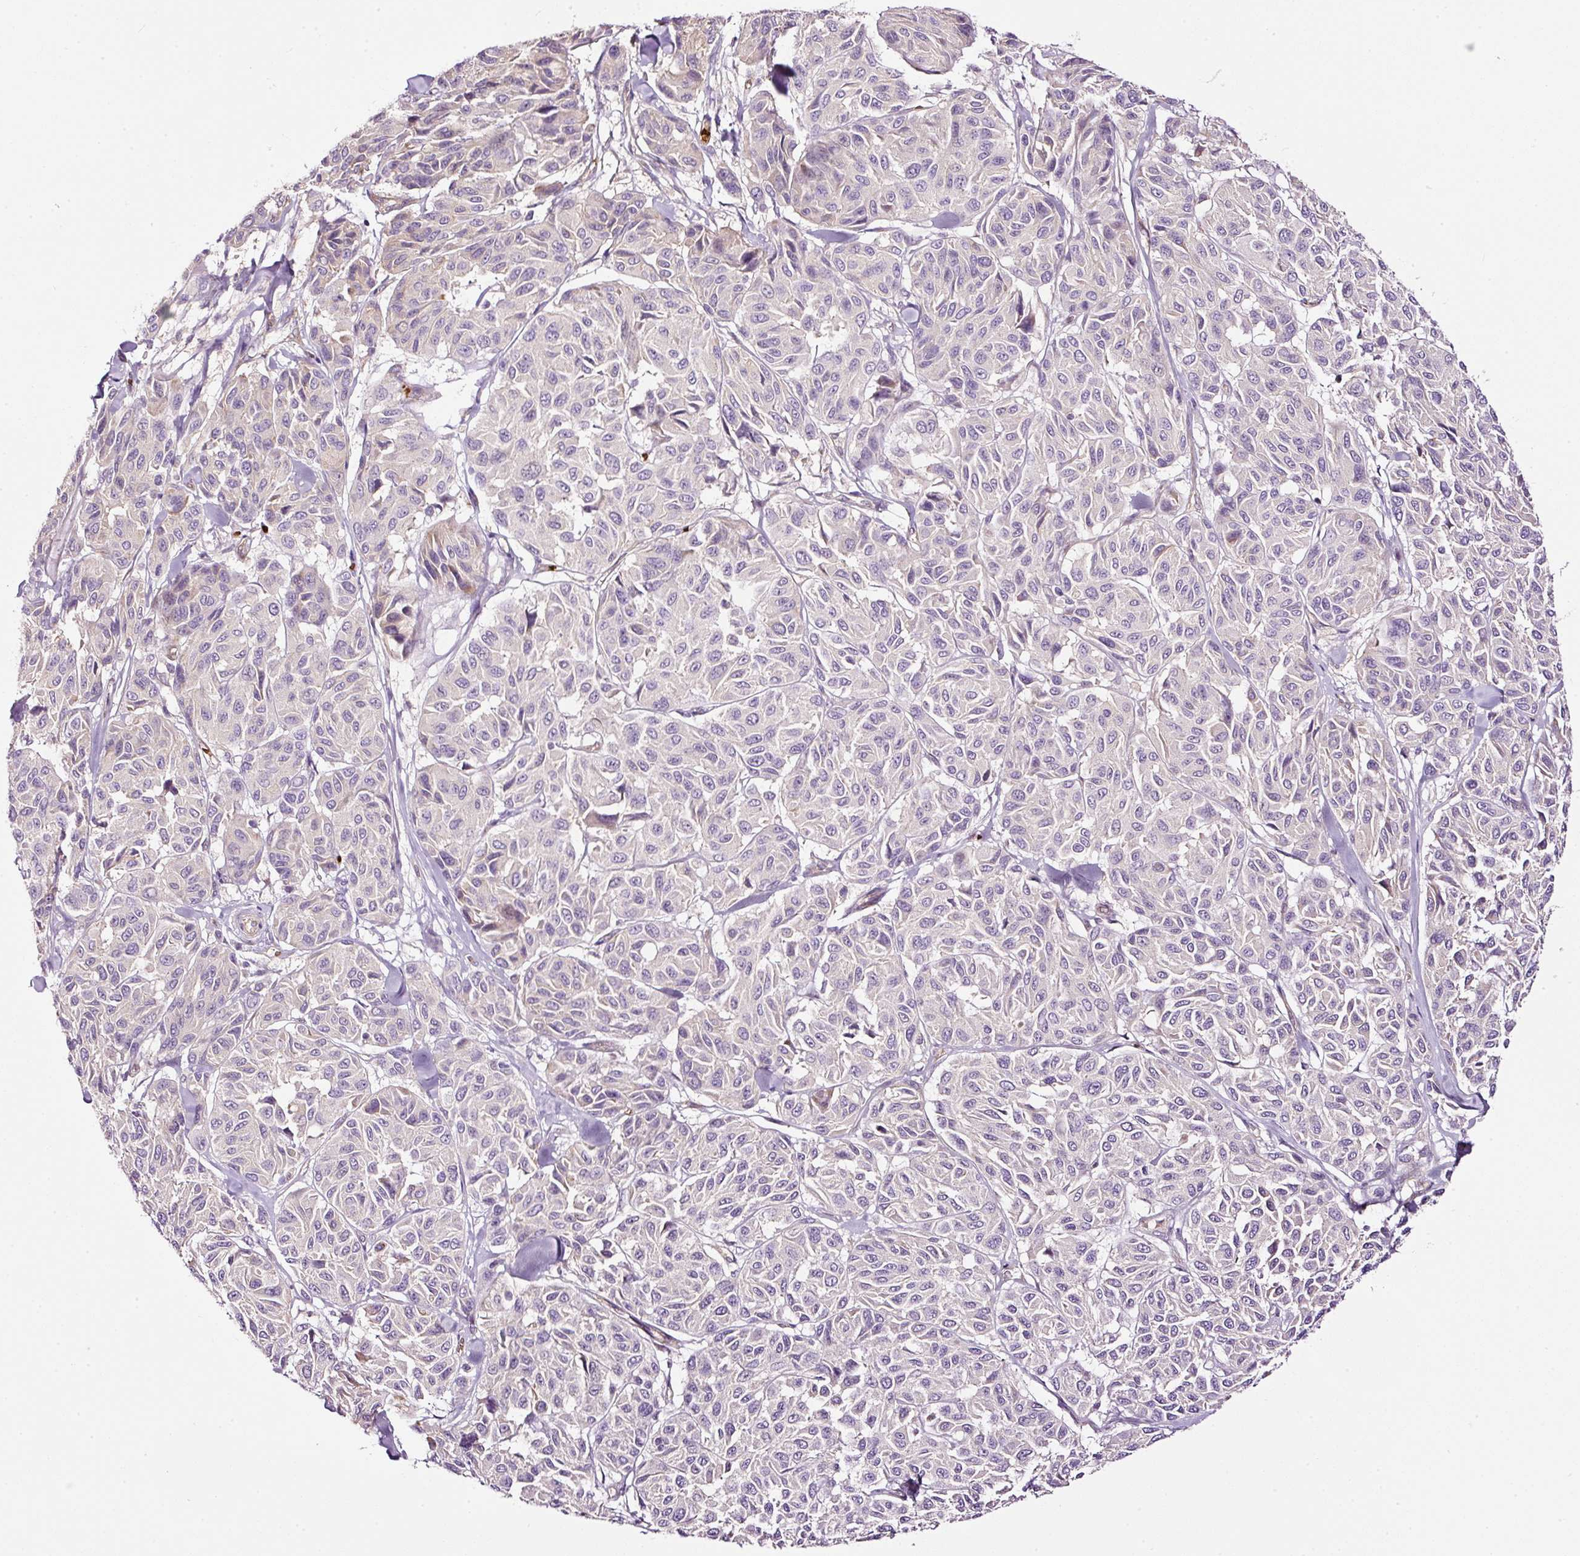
{"staining": {"intensity": "negative", "quantity": "none", "location": "none"}, "tissue": "melanoma", "cell_type": "Tumor cells", "image_type": "cancer", "snomed": [{"axis": "morphology", "description": "Malignant melanoma, NOS"}, {"axis": "topography", "description": "Skin"}], "caption": "Human malignant melanoma stained for a protein using immunohistochemistry exhibits no staining in tumor cells.", "gene": "USHBP1", "patient": {"sex": "female", "age": 66}}